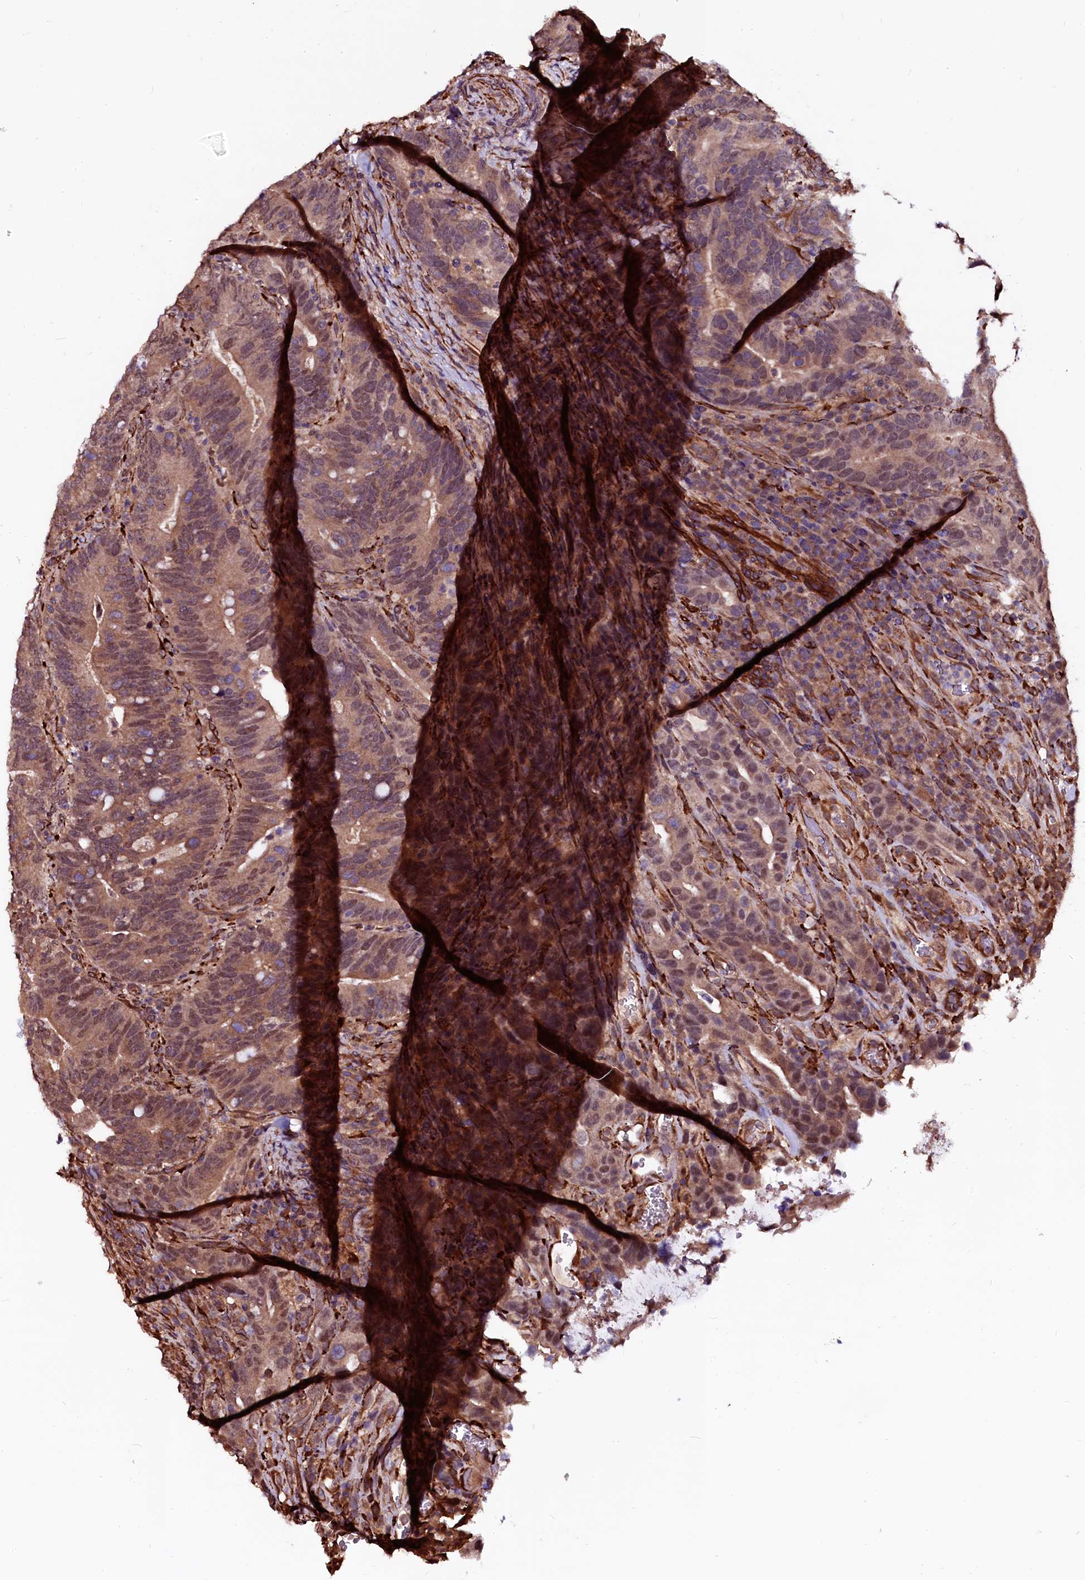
{"staining": {"intensity": "moderate", "quantity": ">75%", "location": "cytoplasmic/membranous"}, "tissue": "colorectal cancer", "cell_type": "Tumor cells", "image_type": "cancer", "snomed": [{"axis": "morphology", "description": "Adenocarcinoma, NOS"}, {"axis": "topography", "description": "Colon"}], "caption": "Immunohistochemistry micrograph of neoplastic tissue: colorectal adenocarcinoma stained using immunohistochemistry reveals medium levels of moderate protein expression localized specifically in the cytoplasmic/membranous of tumor cells, appearing as a cytoplasmic/membranous brown color.", "gene": "N4BP1", "patient": {"sex": "female", "age": 66}}